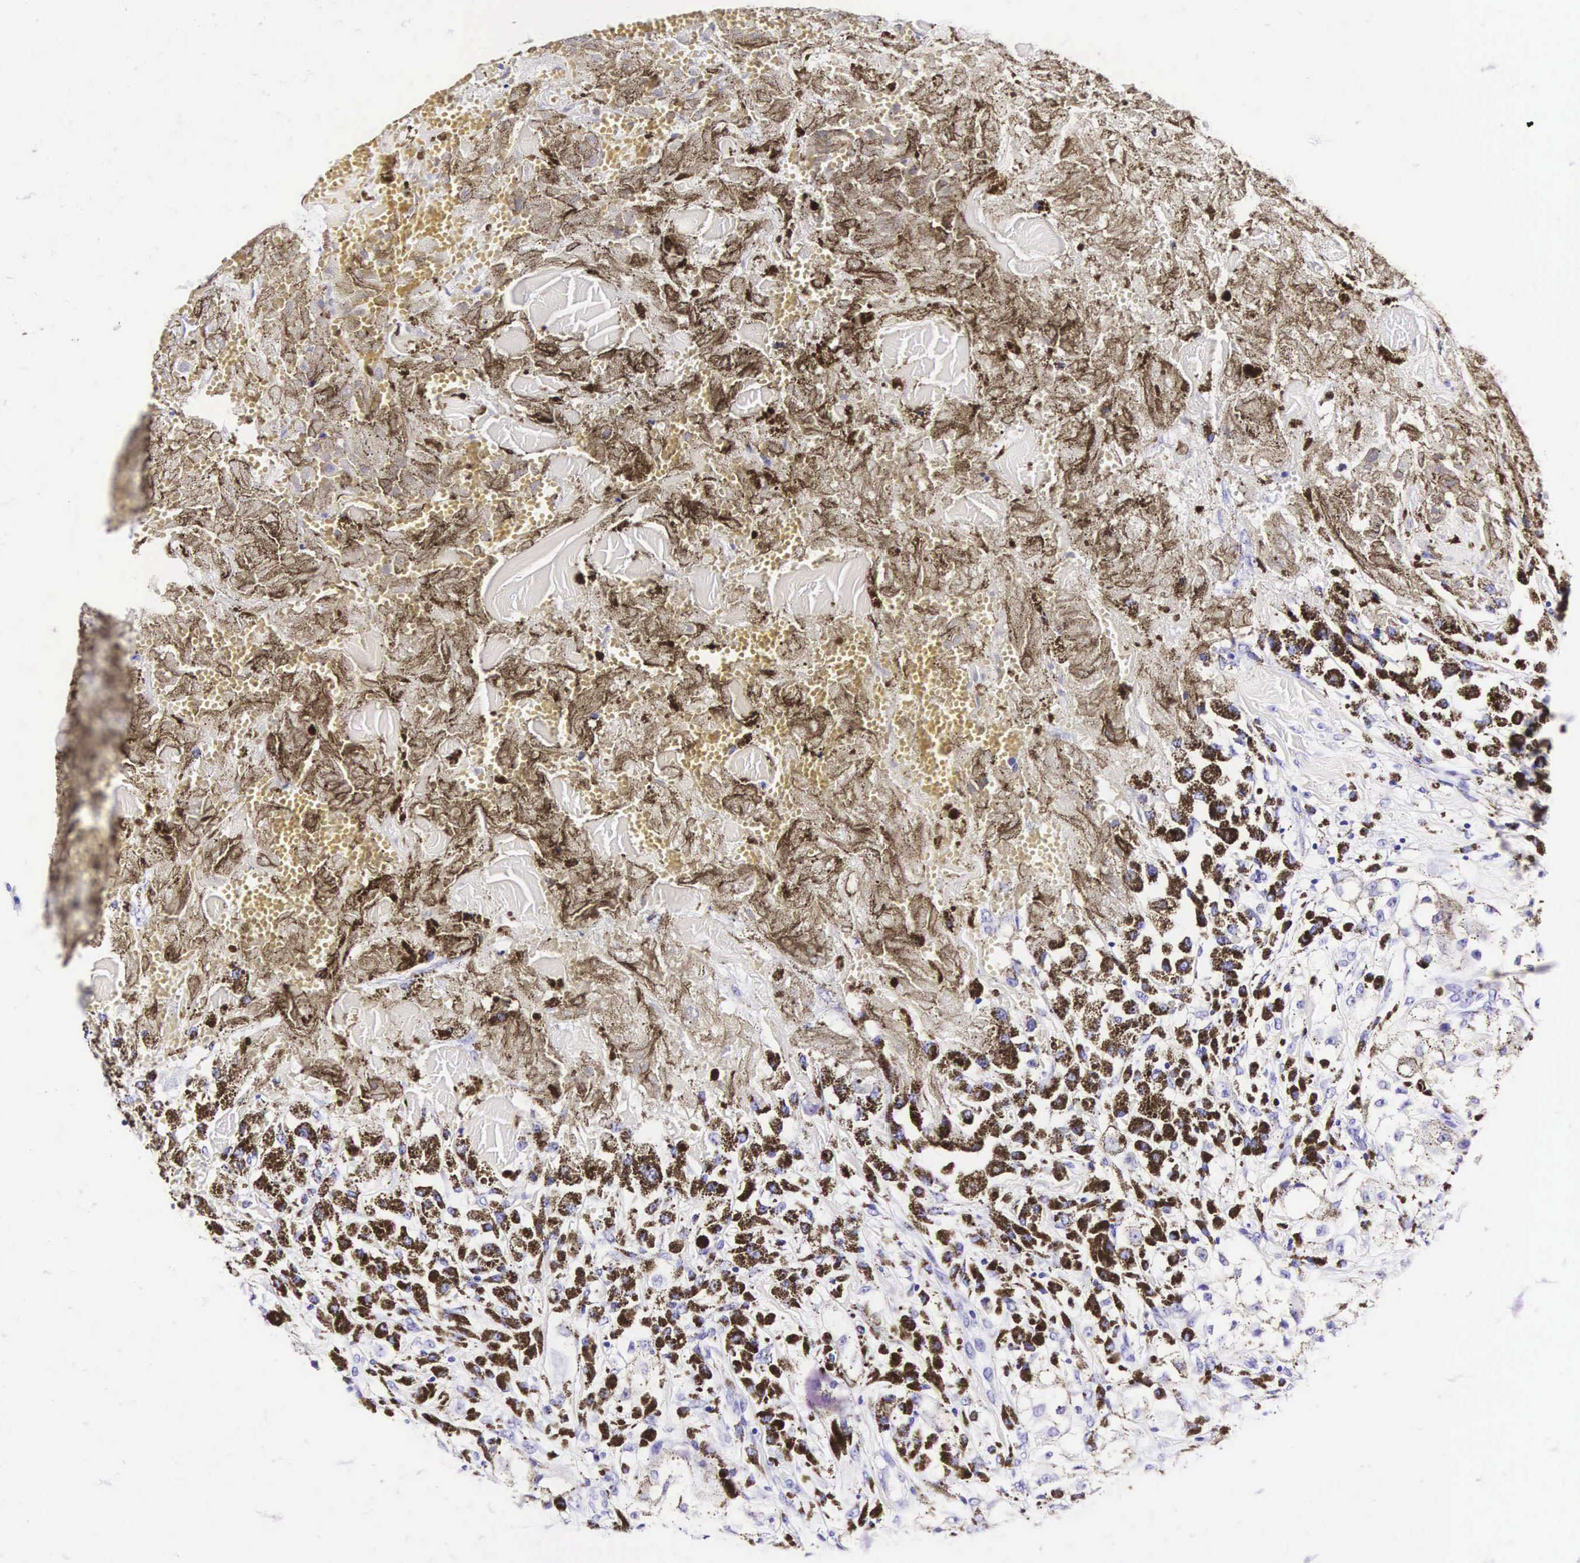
{"staining": {"intensity": "negative", "quantity": "none", "location": "none"}, "tissue": "melanoma", "cell_type": "Tumor cells", "image_type": "cancer", "snomed": [{"axis": "morphology", "description": "Malignant melanoma, NOS"}, {"axis": "topography", "description": "Skin"}], "caption": "Photomicrograph shows no significant protein staining in tumor cells of melanoma. Nuclei are stained in blue.", "gene": "KRT18", "patient": {"sex": "male", "age": 67}}